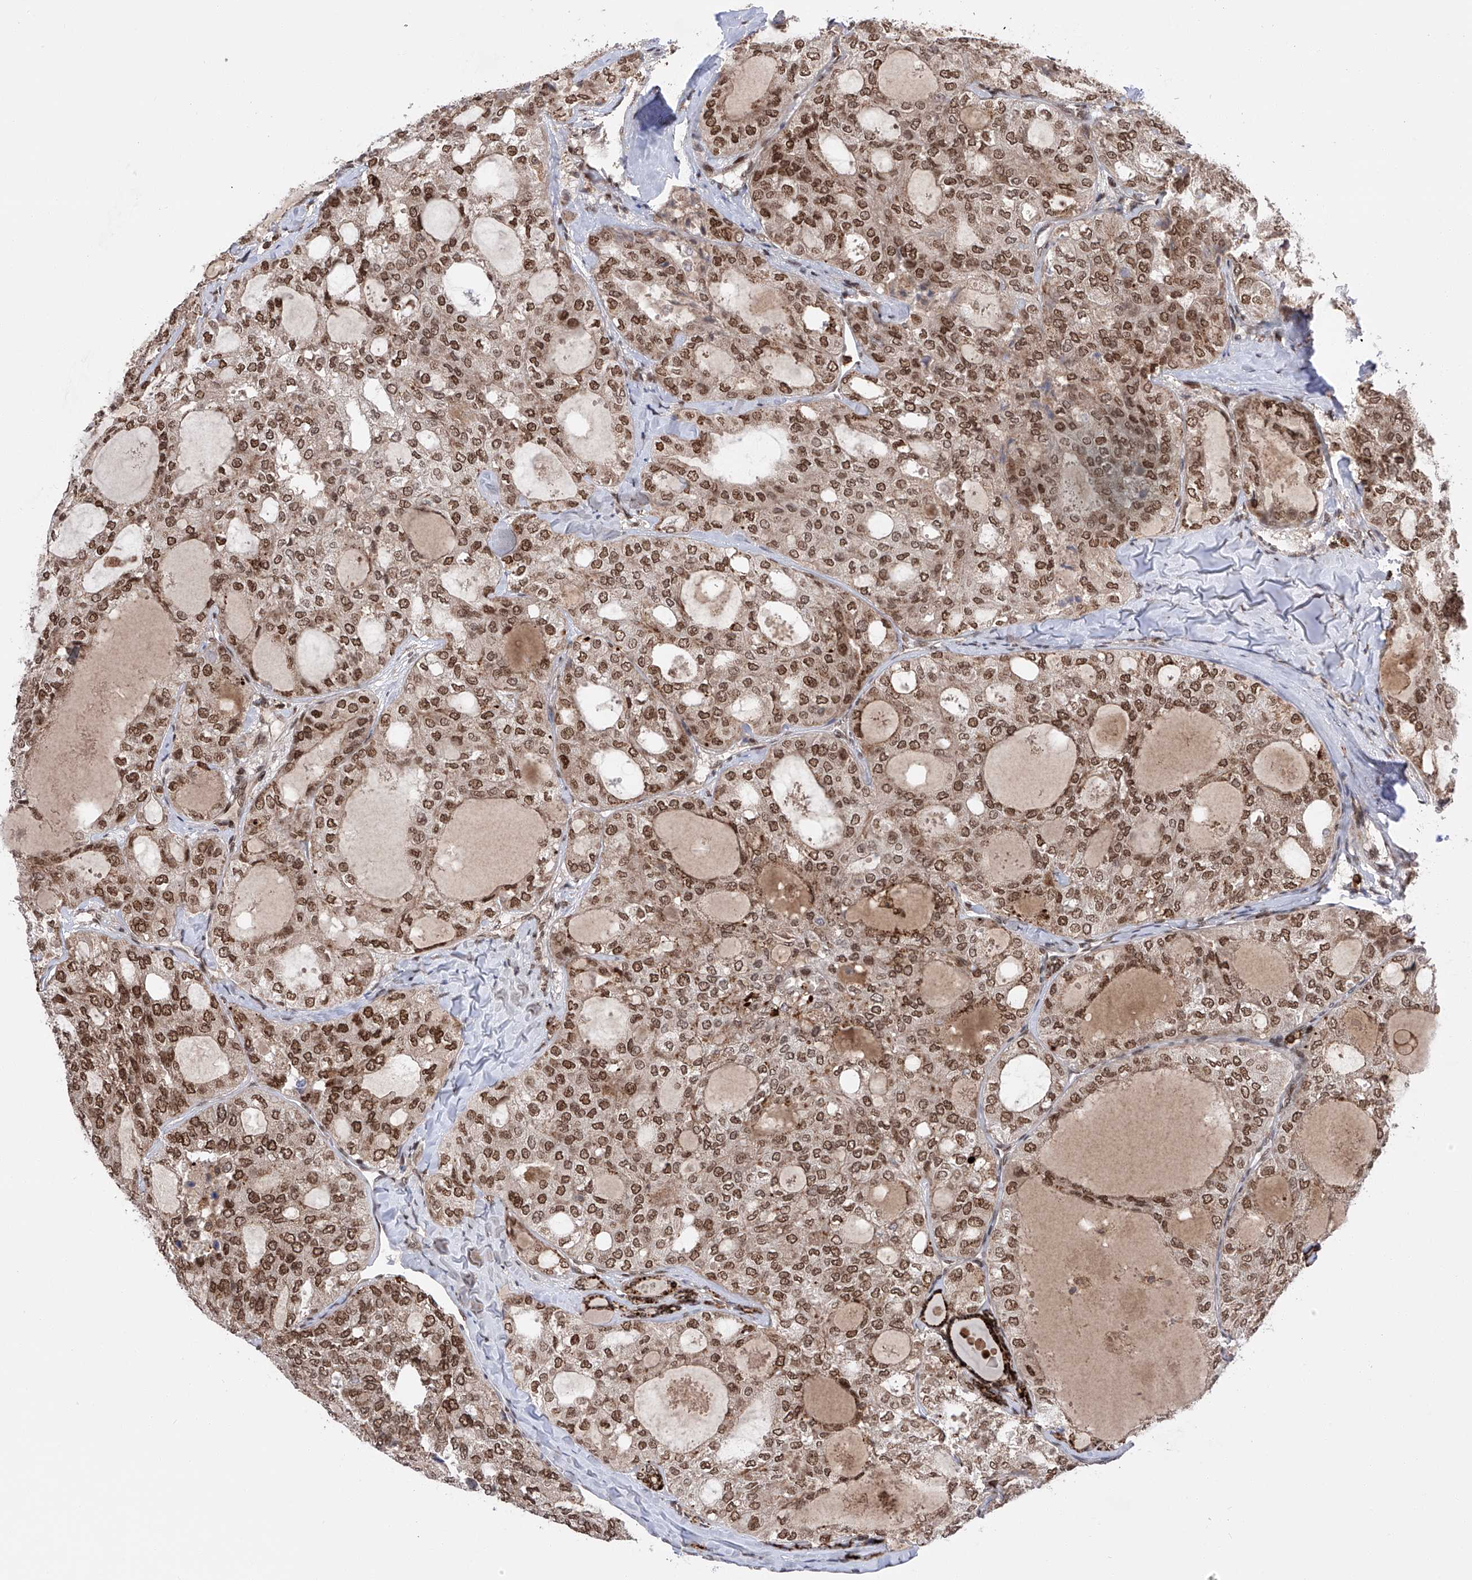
{"staining": {"intensity": "strong", "quantity": ">75%", "location": "nuclear"}, "tissue": "thyroid cancer", "cell_type": "Tumor cells", "image_type": "cancer", "snomed": [{"axis": "morphology", "description": "Follicular adenoma carcinoma, NOS"}, {"axis": "topography", "description": "Thyroid gland"}], "caption": "DAB (3,3'-diaminobenzidine) immunohistochemical staining of thyroid cancer (follicular adenoma carcinoma) shows strong nuclear protein staining in approximately >75% of tumor cells.", "gene": "ZNF280D", "patient": {"sex": "male", "age": 75}}